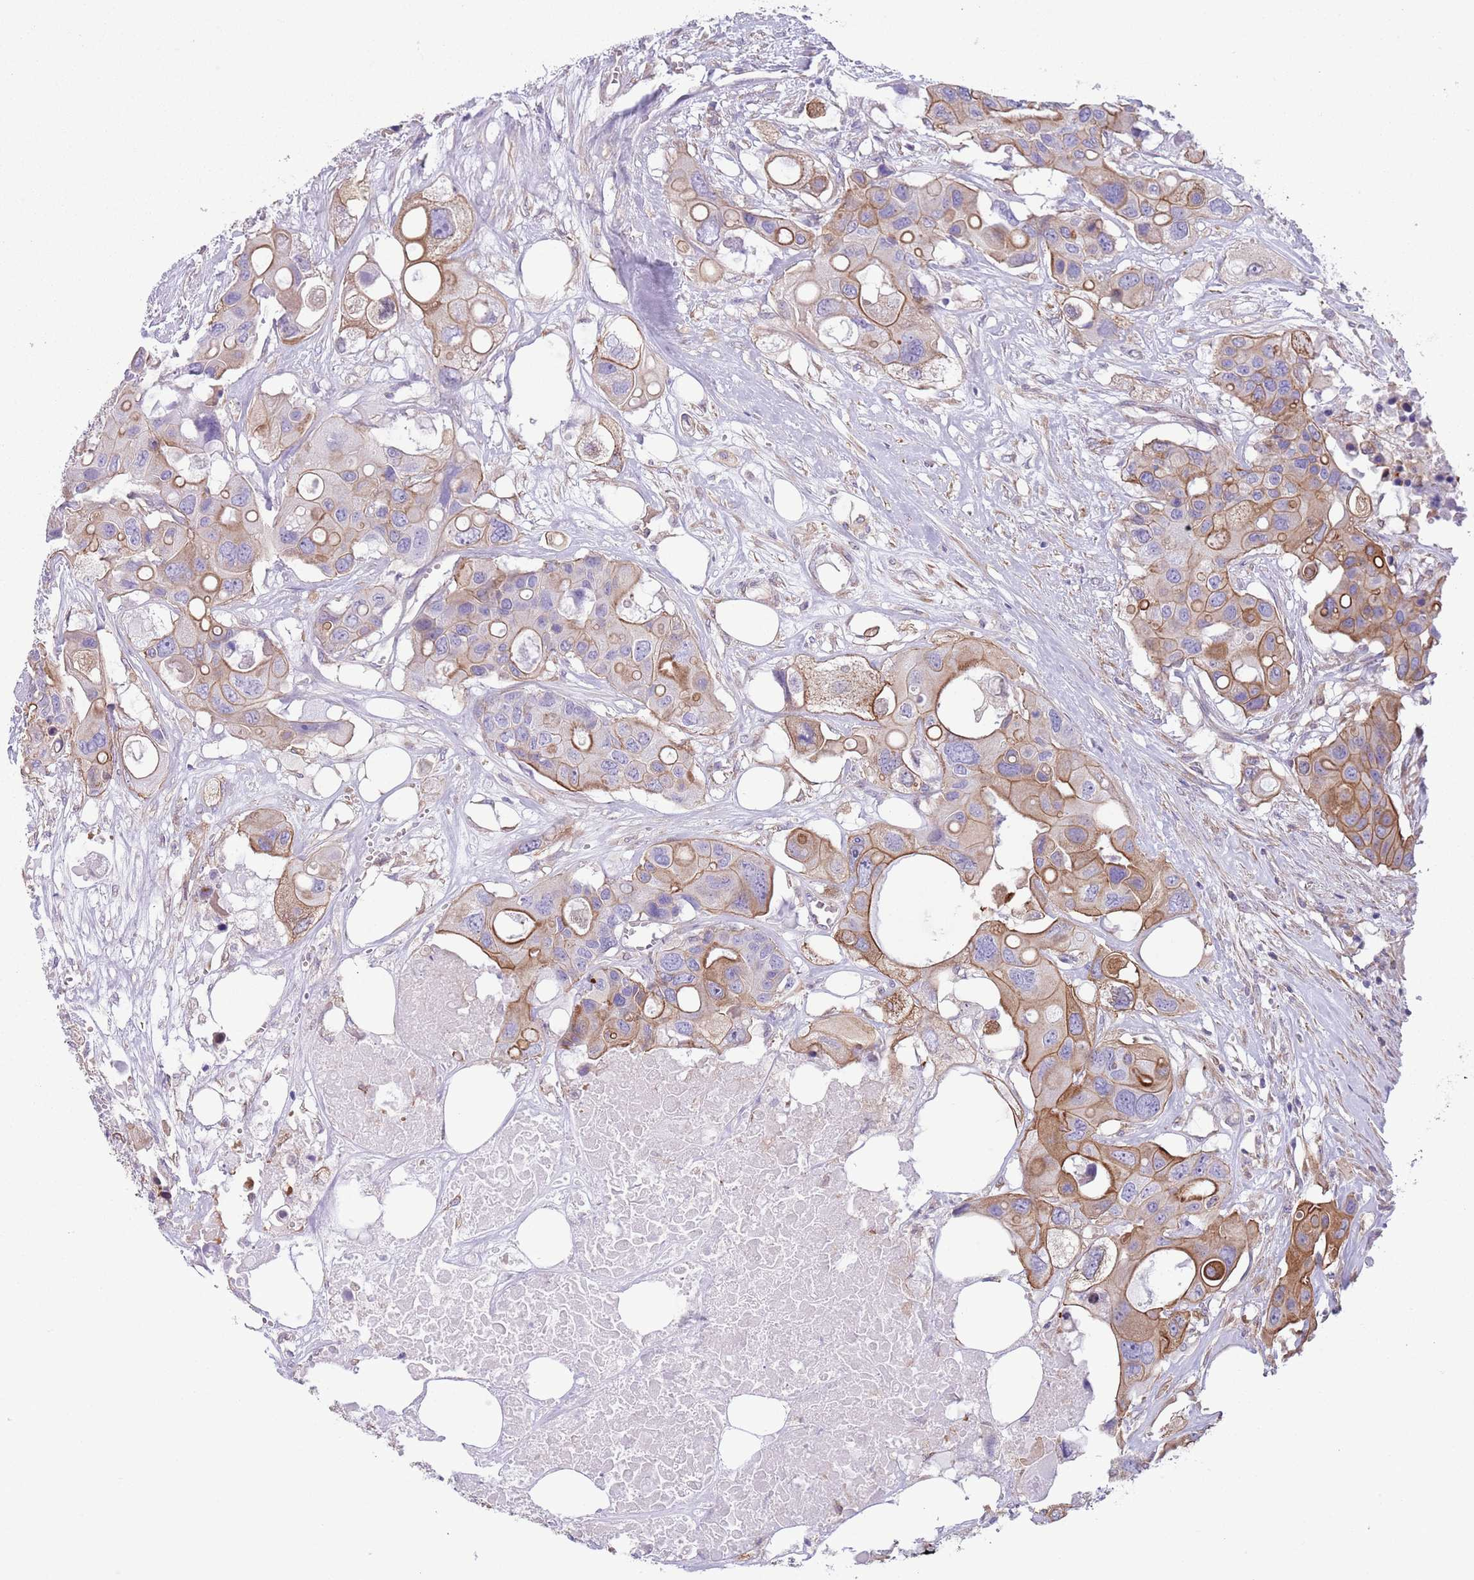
{"staining": {"intensity": "moderate", "quantity": ">75%", "location": "cytoplasmic/membranous"}, "tissue": "colorectal cancer", "cell_type": "Tumor cells", "image_type": "cancer", "snomed": [{"axis": "morphology", "description": "Adenocarcinoma, NOS"}, {"axis": "topography", "description": "Colon"}], "caption": "Tumor cells reveal medium levels of moderate cytoplasmic/membranous positivity in about >75% of cells in colorectal adenocarcinoma.", "gene": "RBP3", "patient": {"sex": "male", "age": 77}}